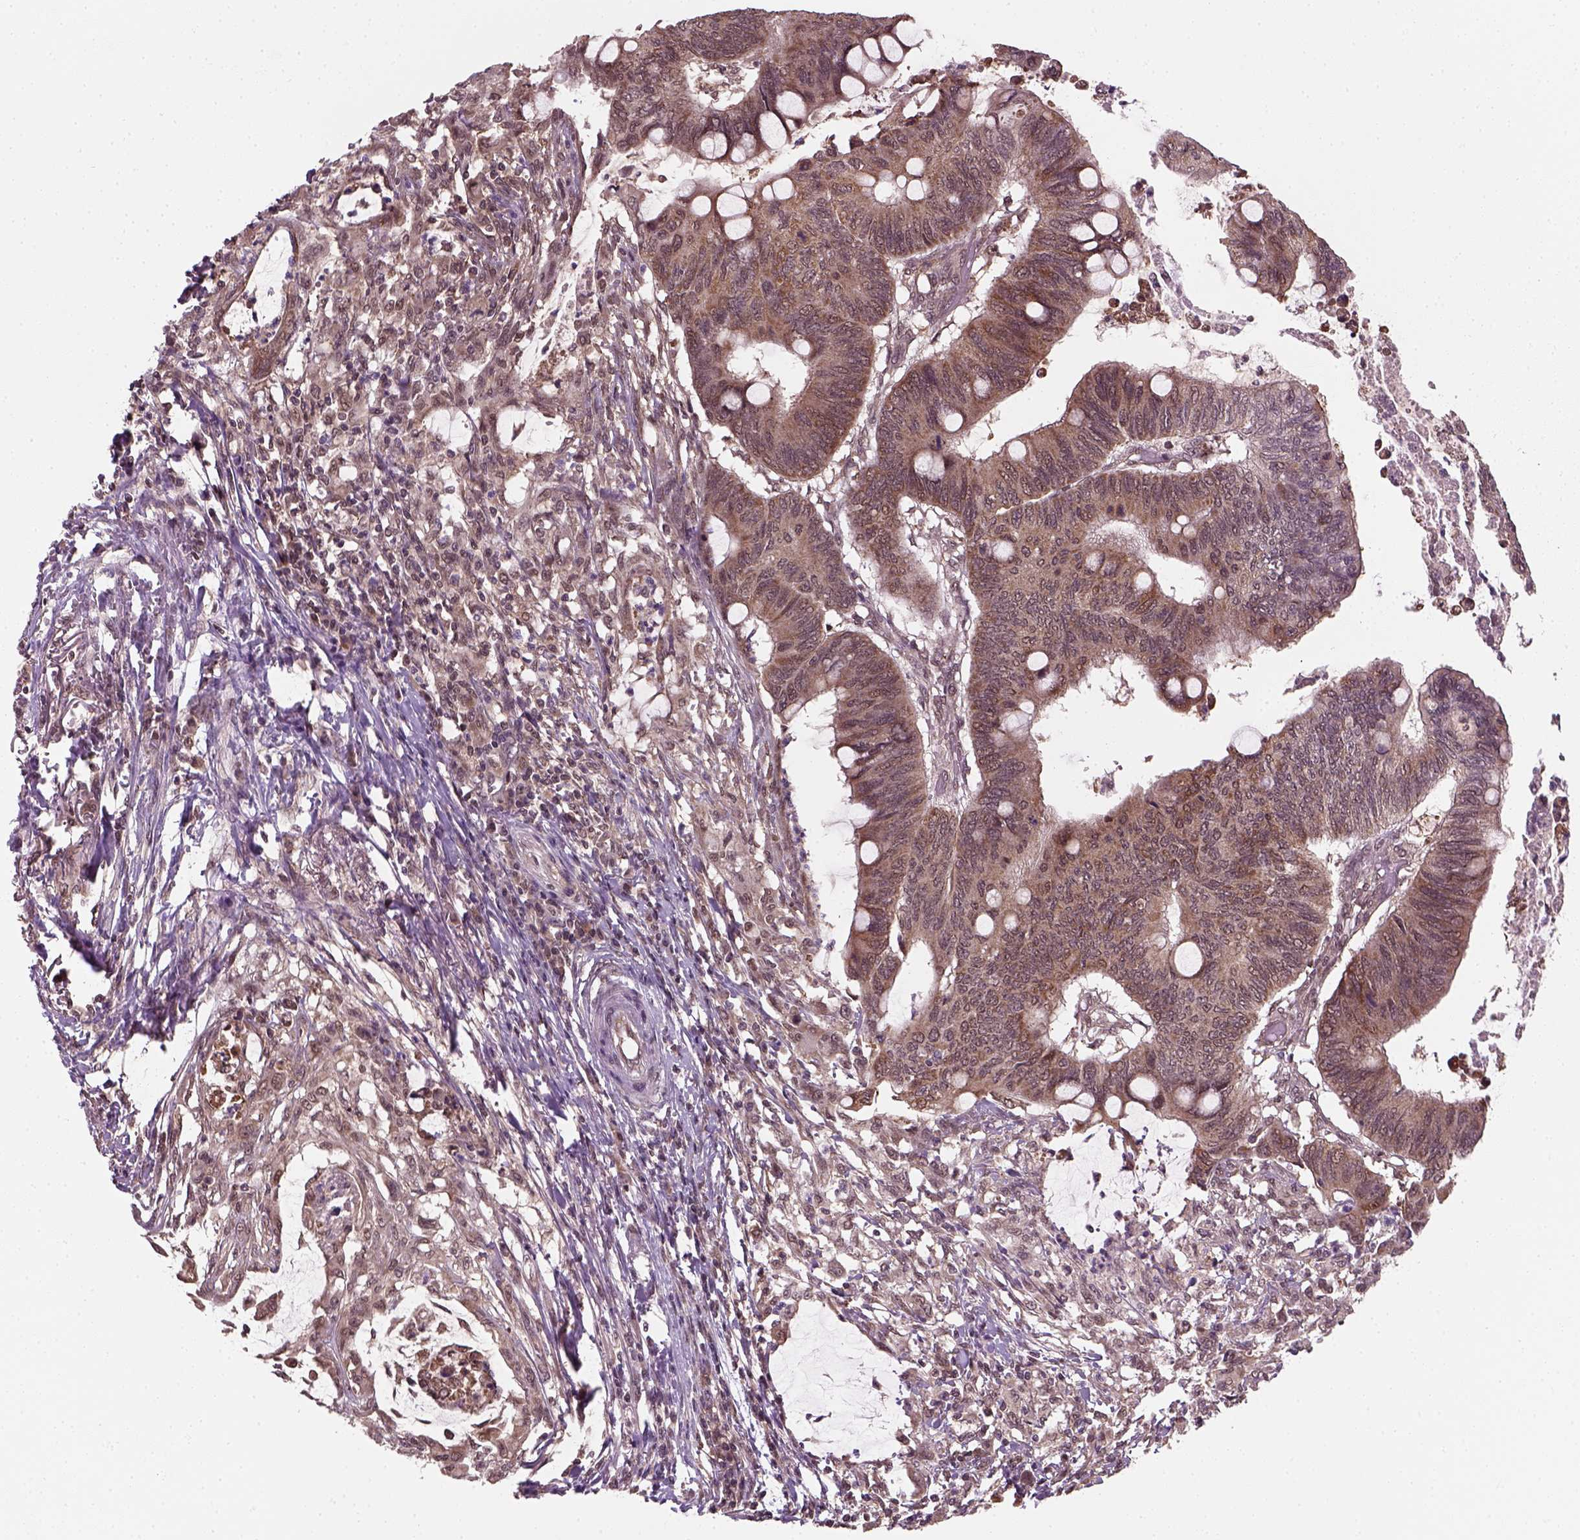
{"staining": {"intensity": "moderate", "quantity": ">75%", "location": "cytoplasmic/membranous"}, "tissue": "colorectal cancer", "cell_type": "Tumor cells", "image_type": "cancer", "snomed": [{"axis": "morphology", "description": "Normal tissue, NOS"}, {"axis": "morphology", "description": "Adenocarcinoma, NOS"}, {"axis": "topography", "description": "Rectum"}, {"axis": "topography", "description": "Peripheral nerve tissue"}], "caption": "Protein expression analysis of colorectal cancer (adenocarcinoma) shows moderate cytoplasmic/membranous staining in approximately >75% of tumor cells.", "gene": "NUDT9", "patient": {"sex": "male", "age": 92}}